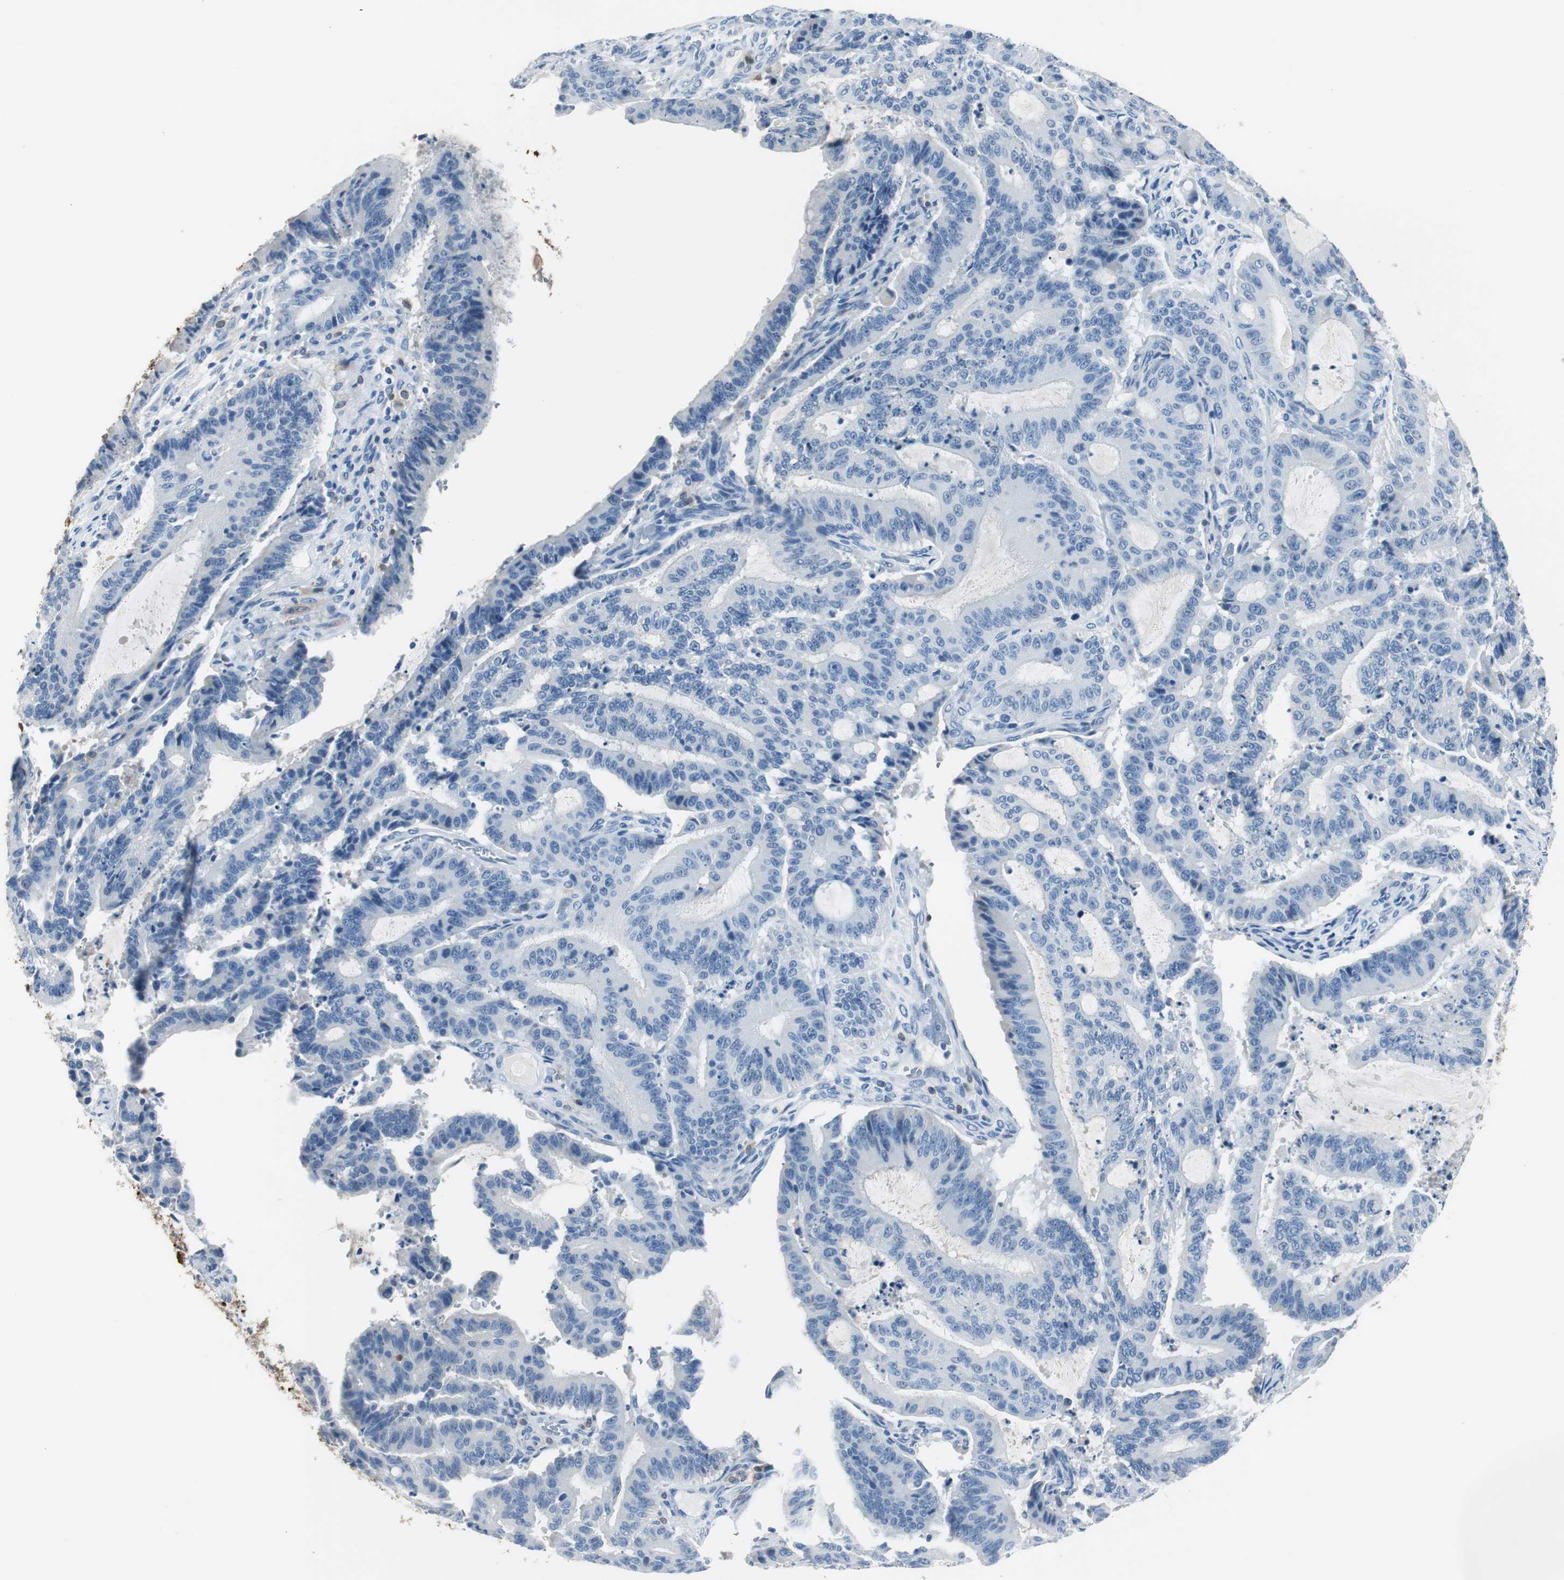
{"staining": {"intensity": "negative", "quantity": "none", "location": "none"}, "tissue": "liver cancer", "cell_type": "Tumor cells", "image_type": "cancer", "snomed": [{"axis": "morphology", "description": "Cholangiocarcinoma"}, {"axis": "topography", "description": "Liver"}], "caption": "High magnification brightfield microscopy of liver cholangiocarcinoma stained with DAB (3,3'-diaminobenzidine) (brown) and counterstained with hematoxylin (blue): tumor cells show no significant expression.", "gene": "FBP1", "patient": {"sex": "female", "age": 73}}